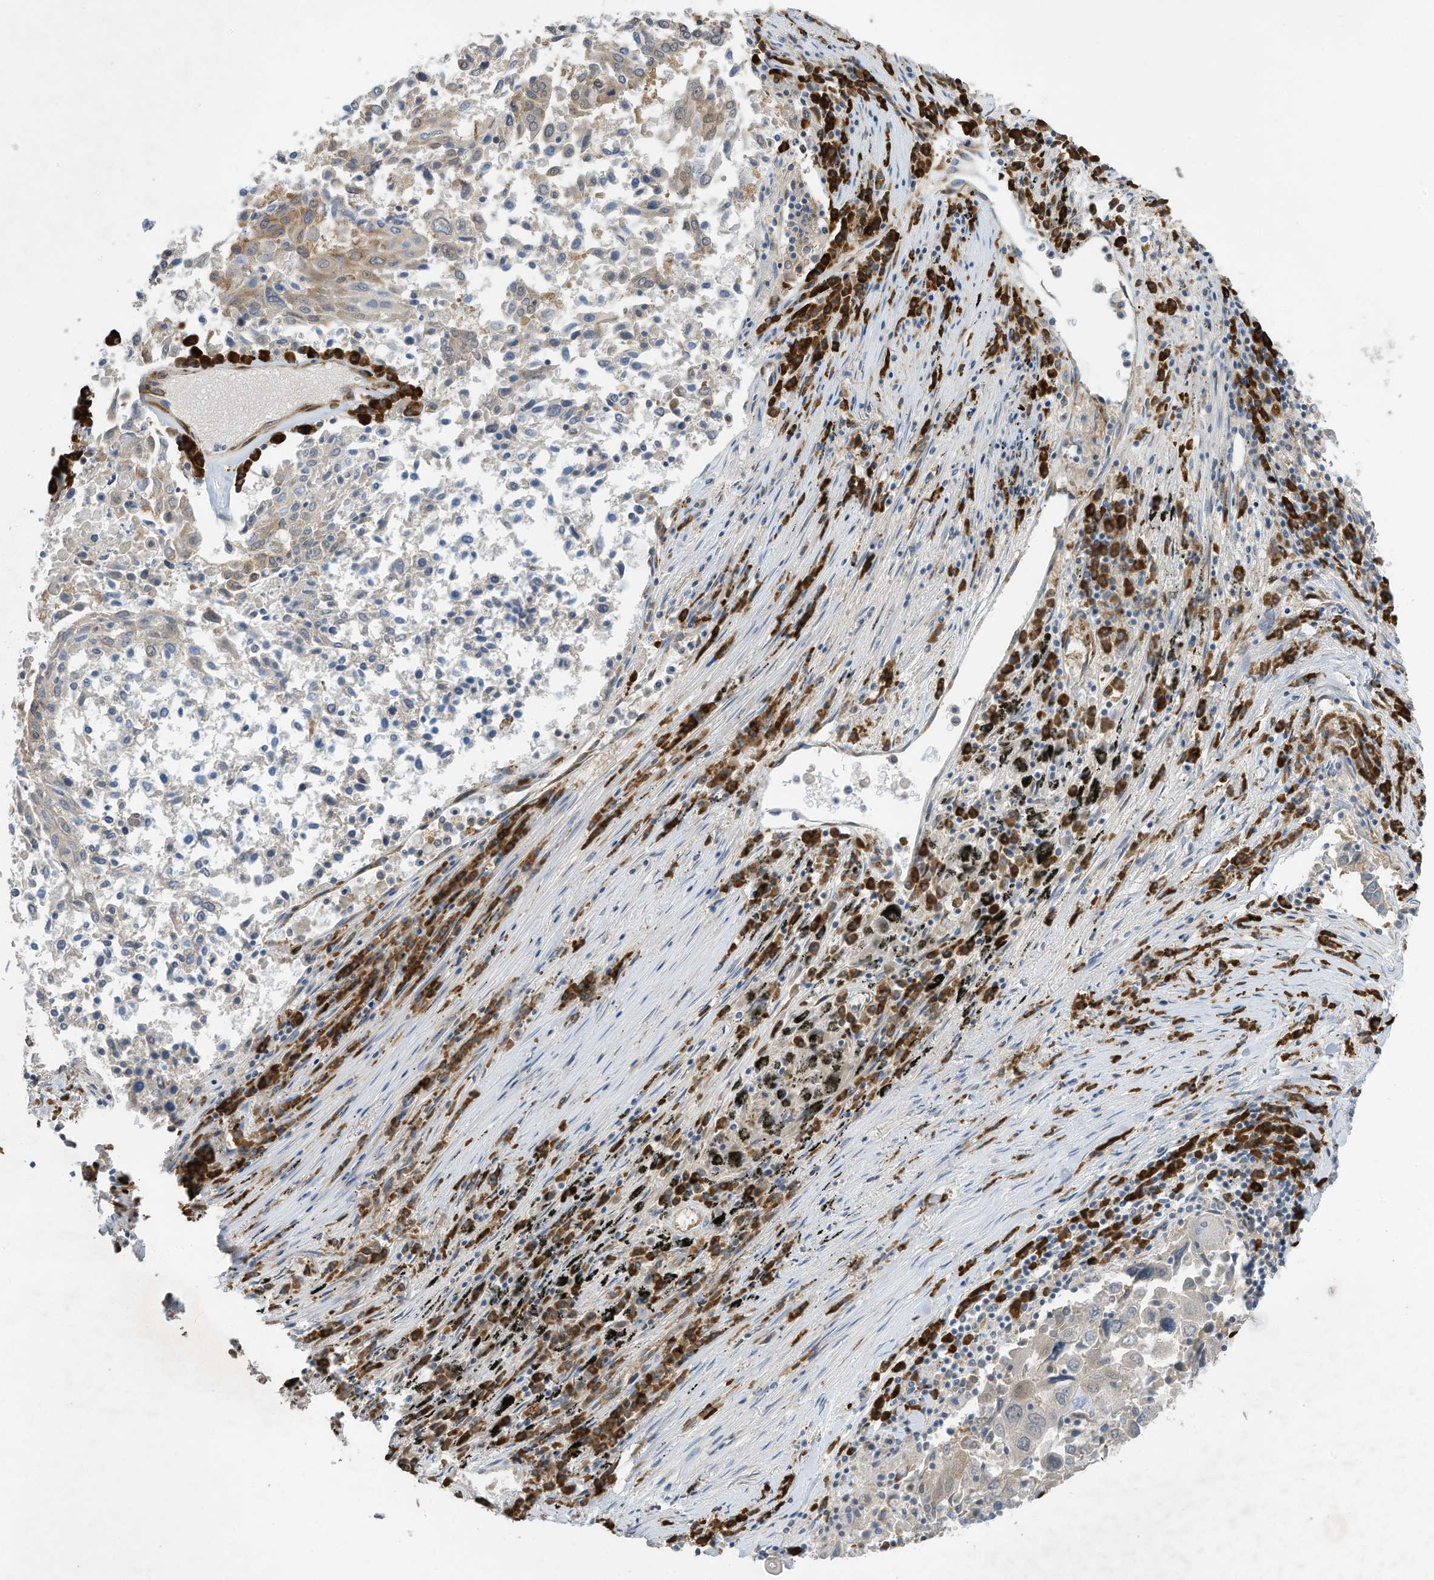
{"staining": {"intensity": "weak", "quantity": "<25%", "location": "cytoplasmic/membranous"}, "tissue": "lung cancer", "cell_type": "Tumor cells", "image_type": "cancer", "snomed": [{"axis": "morphology", "description": "Squamous cell carcinoma, NOS"}, {"axis": "topography", "description": "Lung"}], "caption": "High power microscopy photomicrograph of an immunohistochemistry image of lung squamous cell carcinoma, revealing no significant staining in tumor cells.", "gene": "ZBTB45", "patient": {"sex": "male", "age": 65}}